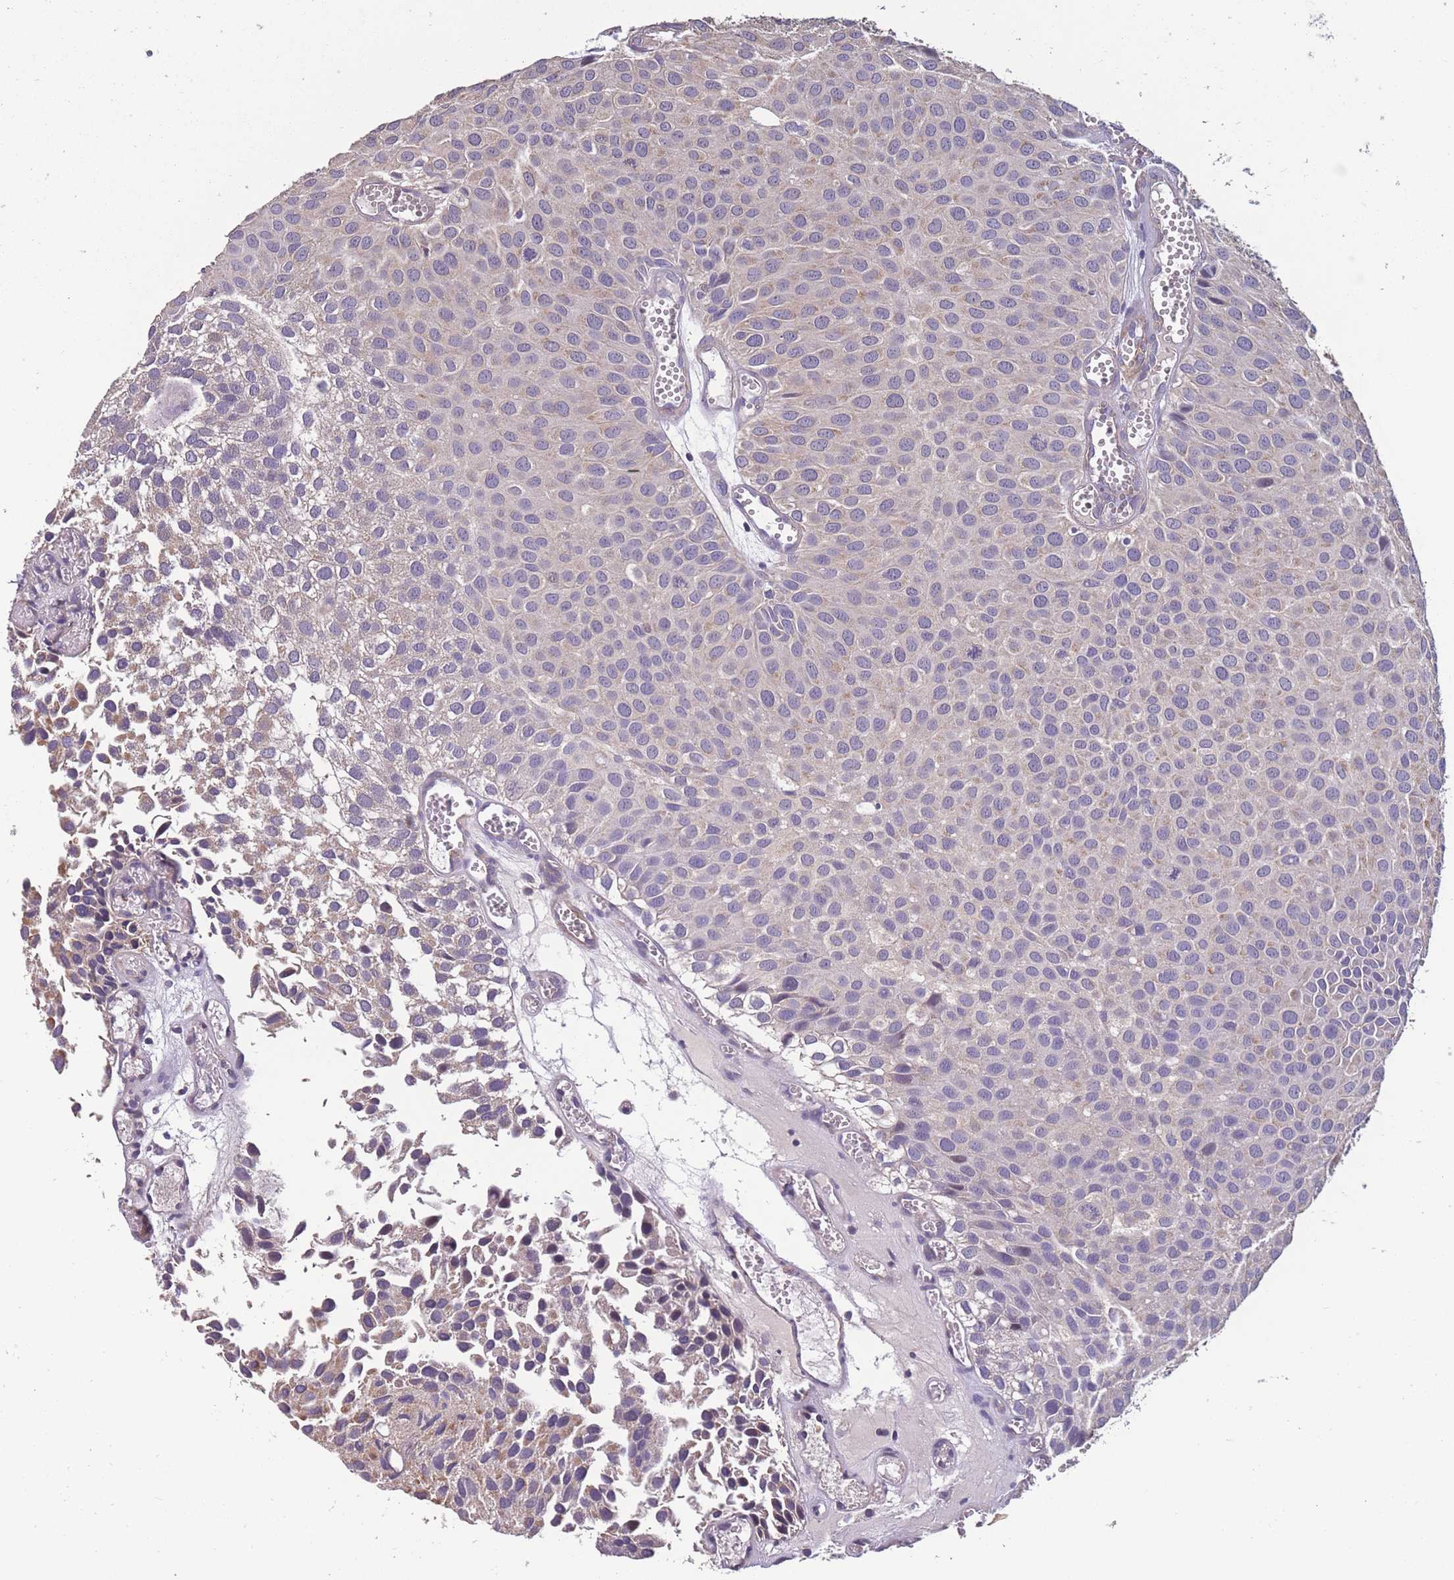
{"staining": {"intensity": "negative", "quantity": "none", "location": "none"}, "tissue": "urothelial cancer", "cell_type": "Tumor cells", "image_type": "cancer", "snomed": [{"axis": "morphology", "description": "Urothelial carcinoma, Low grade"}, {"axis": "topography", "description": "Urinary bladder"}], "caption": "Urothelial cancer was stained to show a protein in brown. There is no significant staining in tumor cells.", "gene": "TOMM40L", "patient": {"sex": "male", "age": 88}}